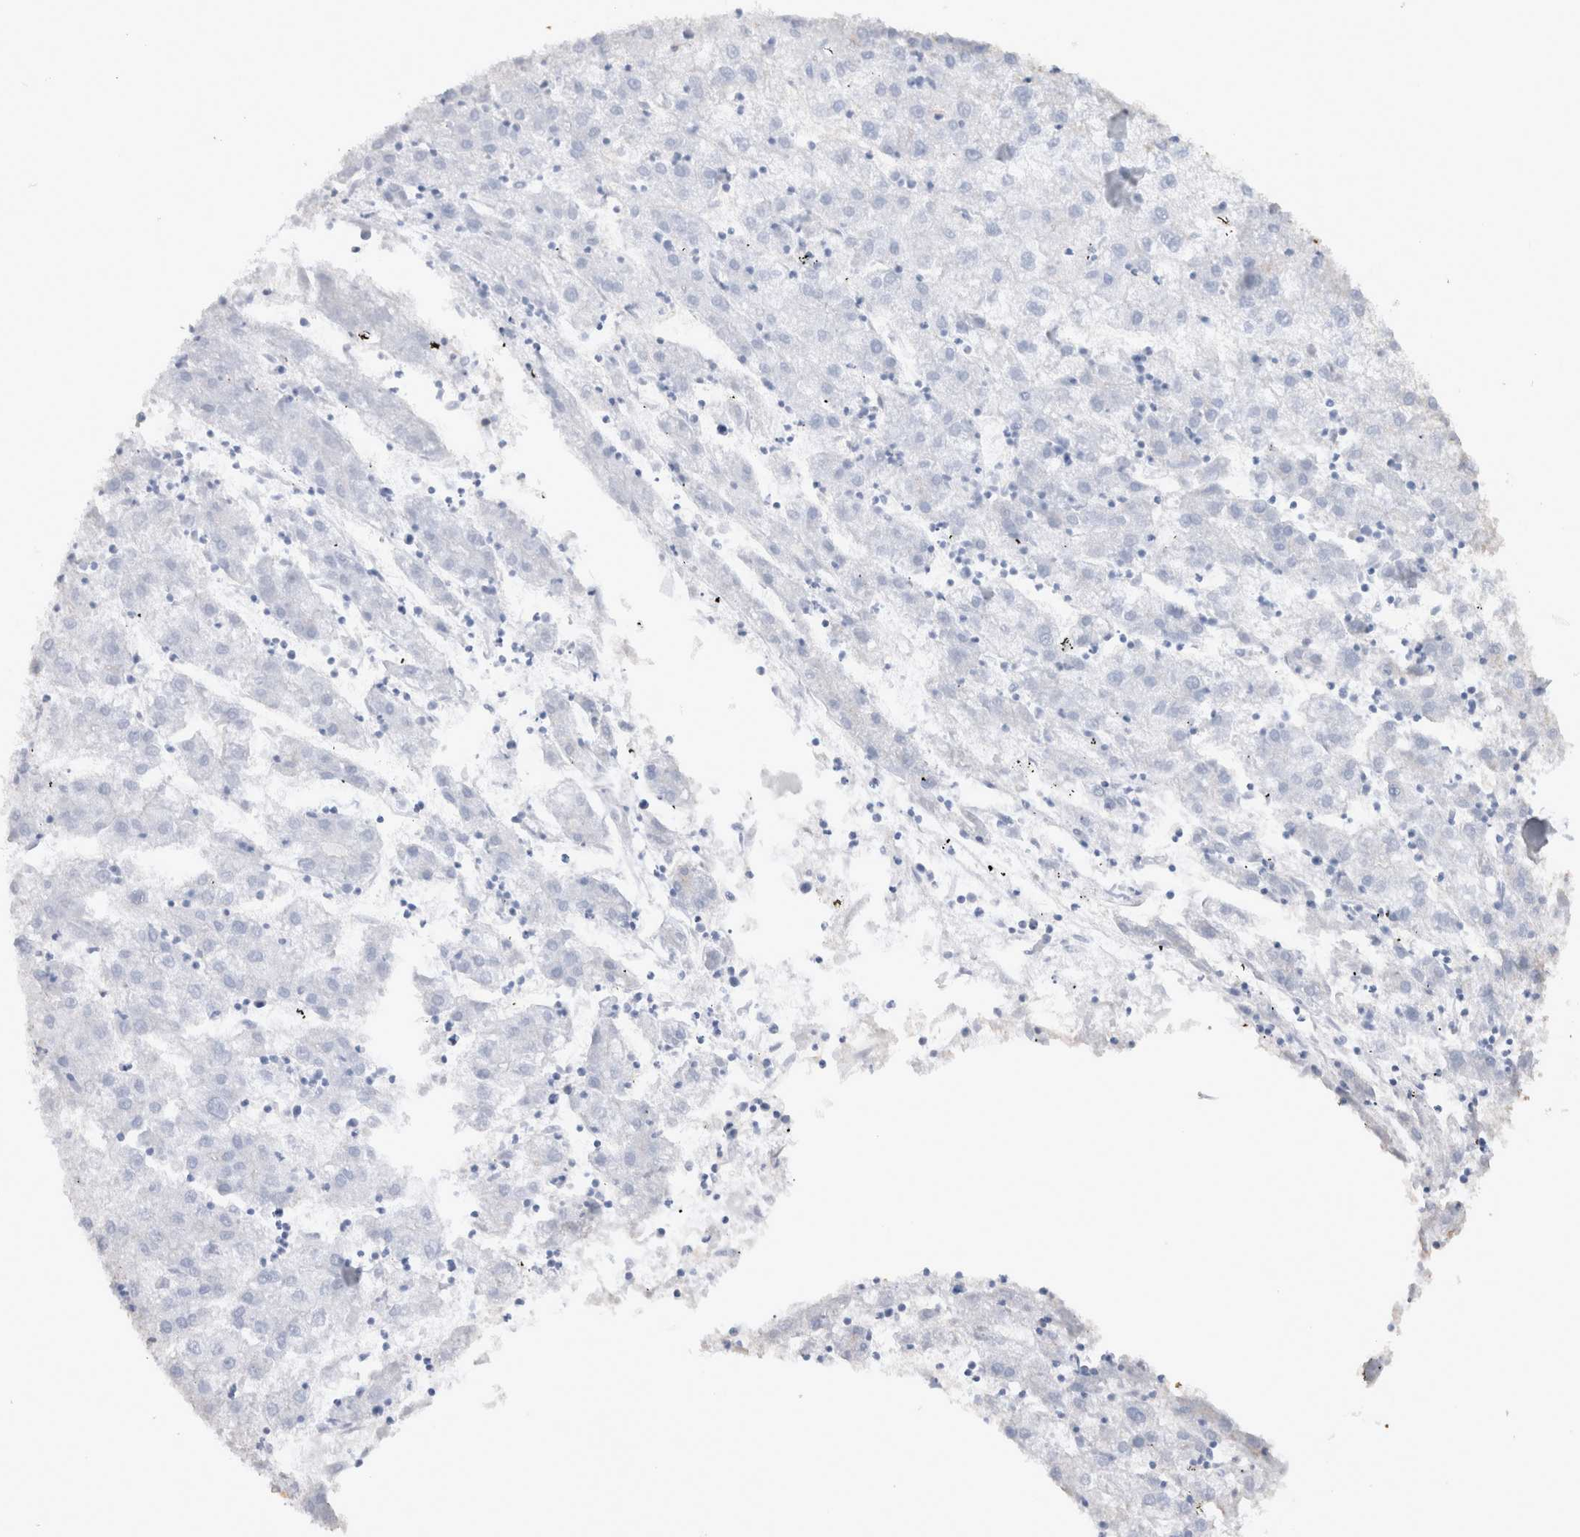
{"staining": {"intensity": "negative", "quantity": "none", "location": "none"}, "tissue": "liver cancer", "cell_type": "Tumor cells", "image_type": "cancer", "snomed": [{"axis": "morphology", "description": "Carcinoma, Hepatocellular, NOS"}, {"axis": "topography", "description": "Liver"}], "caption": "High magnification brightfield microscopy of liver hepatocellular carcinoma stained with DAB (brown) and counterstained with hematoxylin (blue): tumor cells show no significant positivity.", "gene": "IL17RC", "patient": {"sex": "male", "age": 72}}